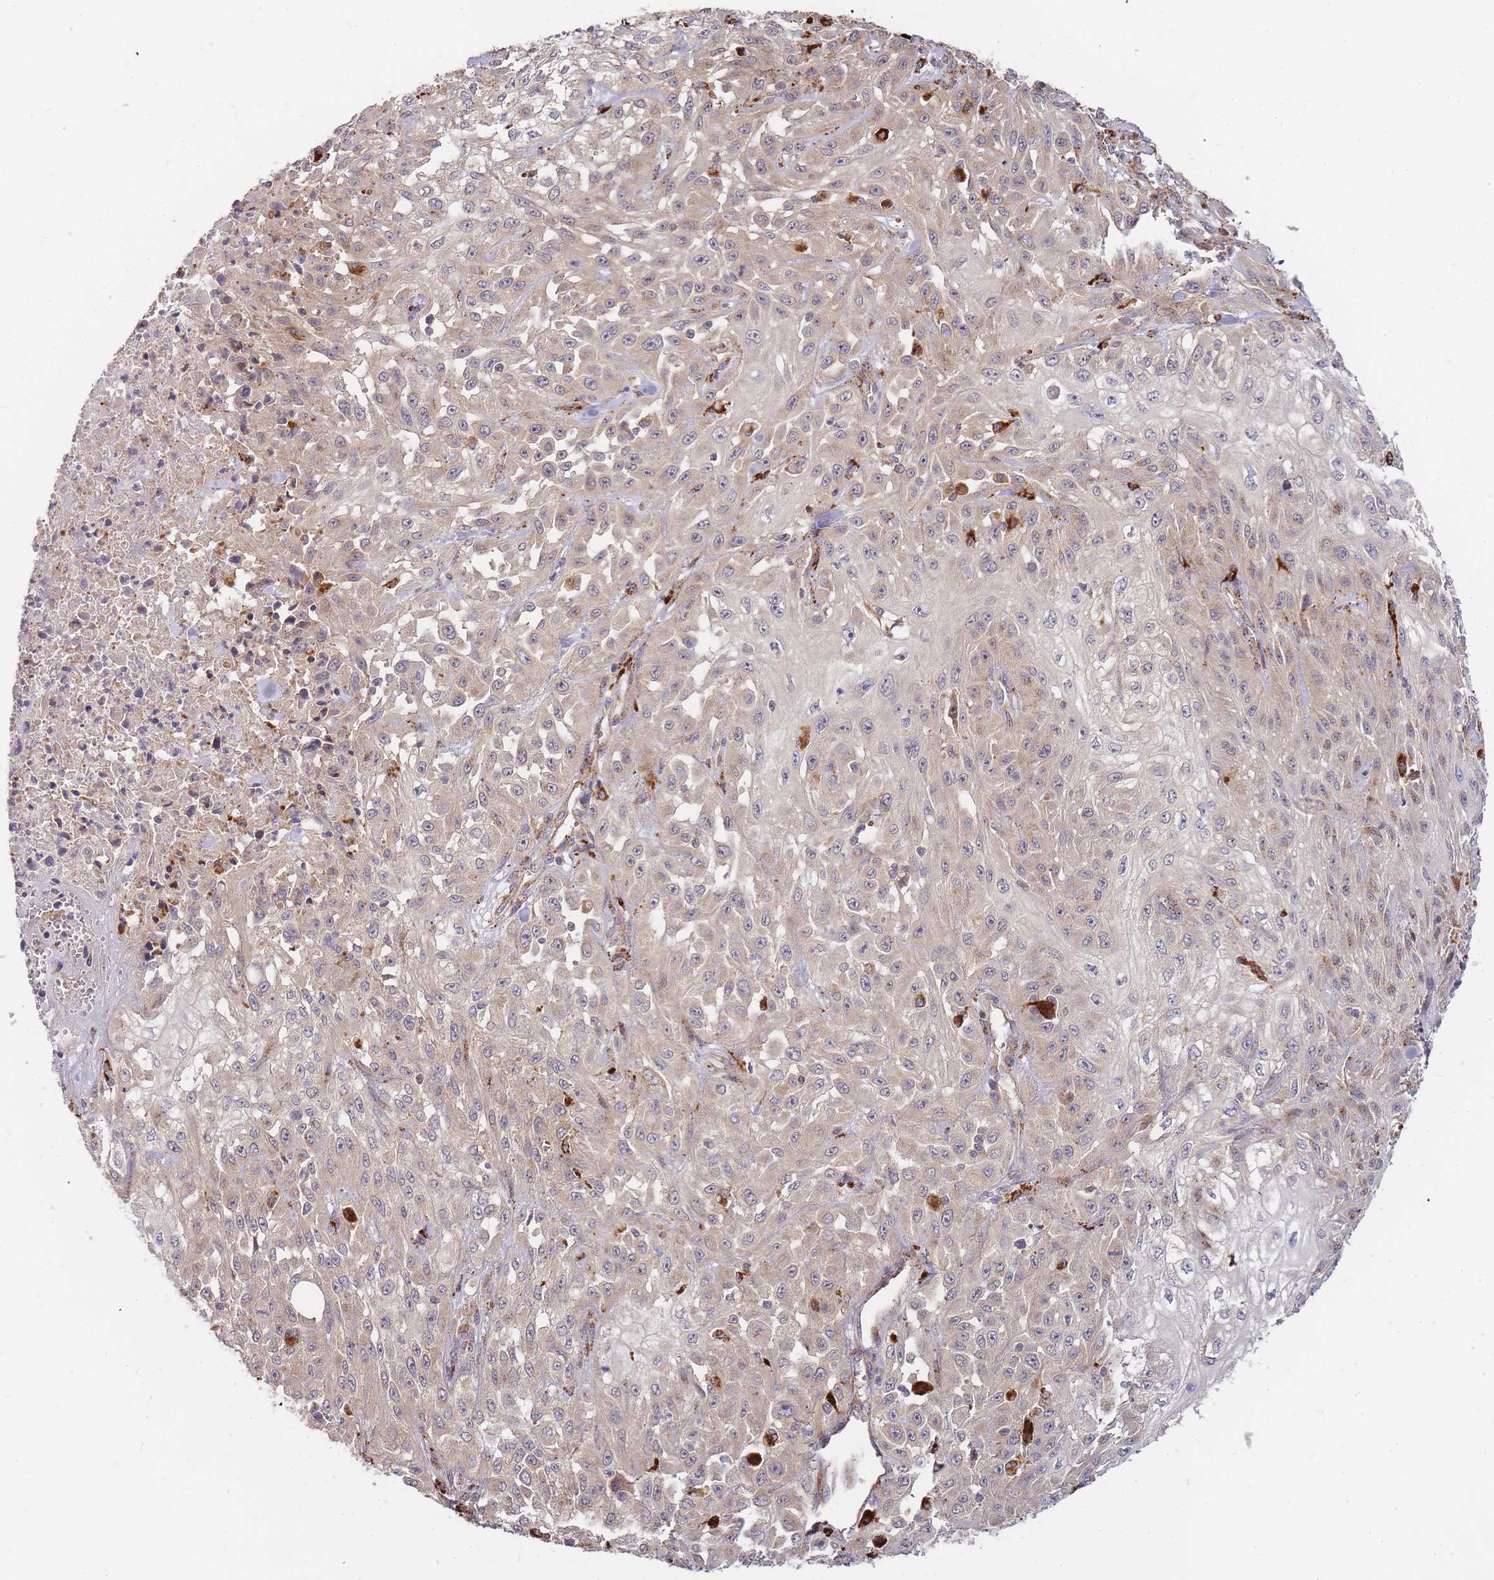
{"staining": {"intensity": "weak", "quantity": ">75%", "location": "cytoplasmic/membranous"}, "tissue": "skin cancer", "cell_type": "Tumor cells", "image_type": "cancer", "snomed": [{"axis": "morphology", "description": "Squamous cell carcinoma, NOS"}, {"axis": "morphology", "description": "Squamous cell carcinoma, metastatic, NOS"}, {"axis": "topography", "description": "Skin"}, {"axis": "topography", "description": "Lymph node"}], "caption": "Immunohistochemistry photomicrograph of neoplastic tissue: skin cancer stained using immunohistochemistry reveals low levels of weak protein expression localized specifically in the cytoplasmic/membranous of tumor cells, appearing as a cytoplasmic/membranous brown color.", "gene": "ATG5", "patient": {"sex": "male", "age": 75}}